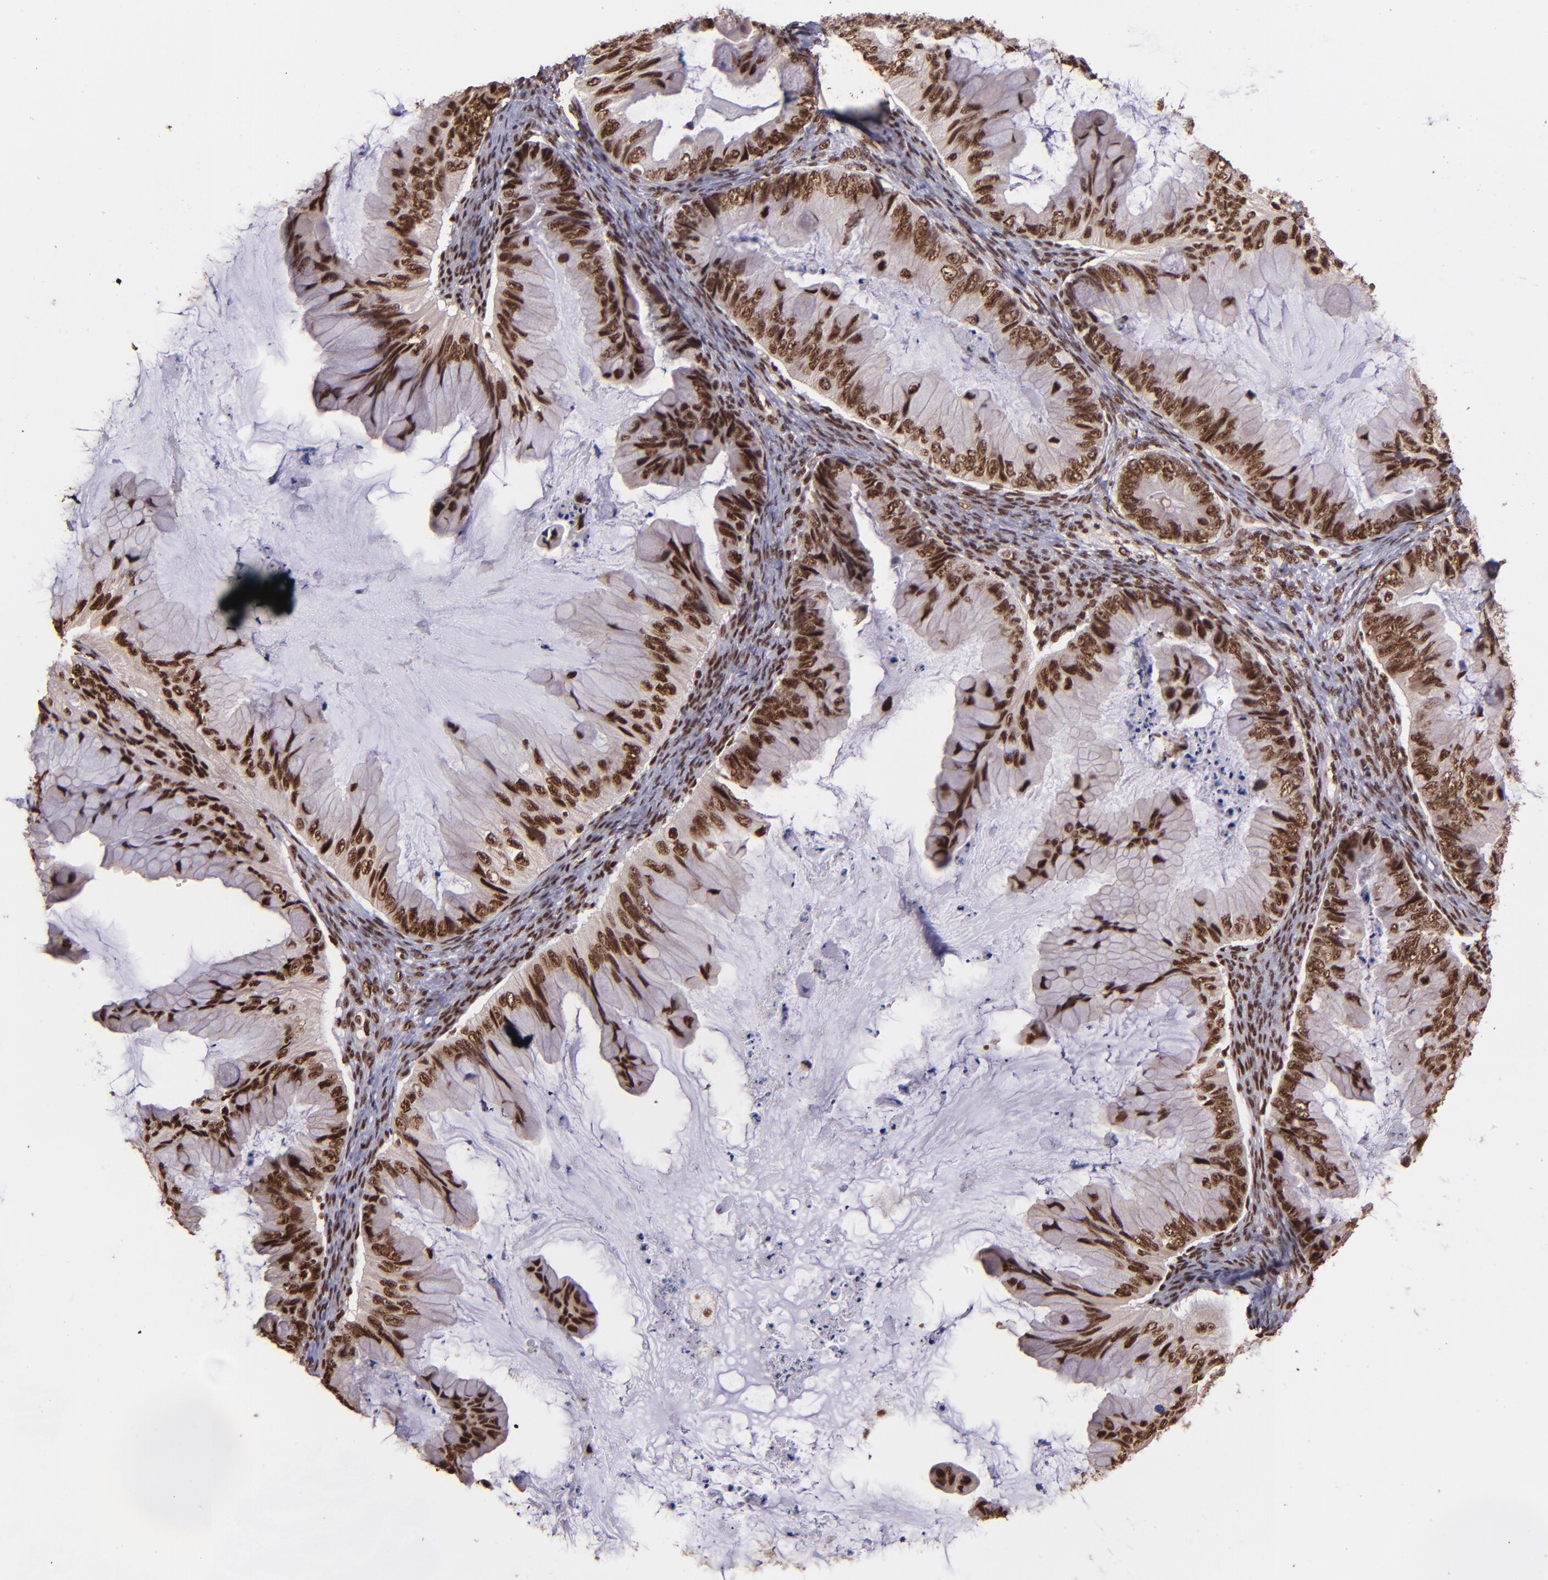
{"staining": {"intensity": "strong", "quantity": ">75%", "location": "nuclear"}, "tissue": "ovarian cancer", "cell_type": "Tumor cells", "image_type": "cancer", "snomed": [{"axis": "morphology", "description": "Cystadenocarcinoma, mucinous, NOS"}, {"axis": "topography", "description": "Ovary"}], "caption": "Human ovarian cancer stained for a protein (brown) shows strong nuclear positive expression in approximately >75% of tumor cells.", "gene": "PQBP1", "patient": {"sex": "female", "age": 36}}